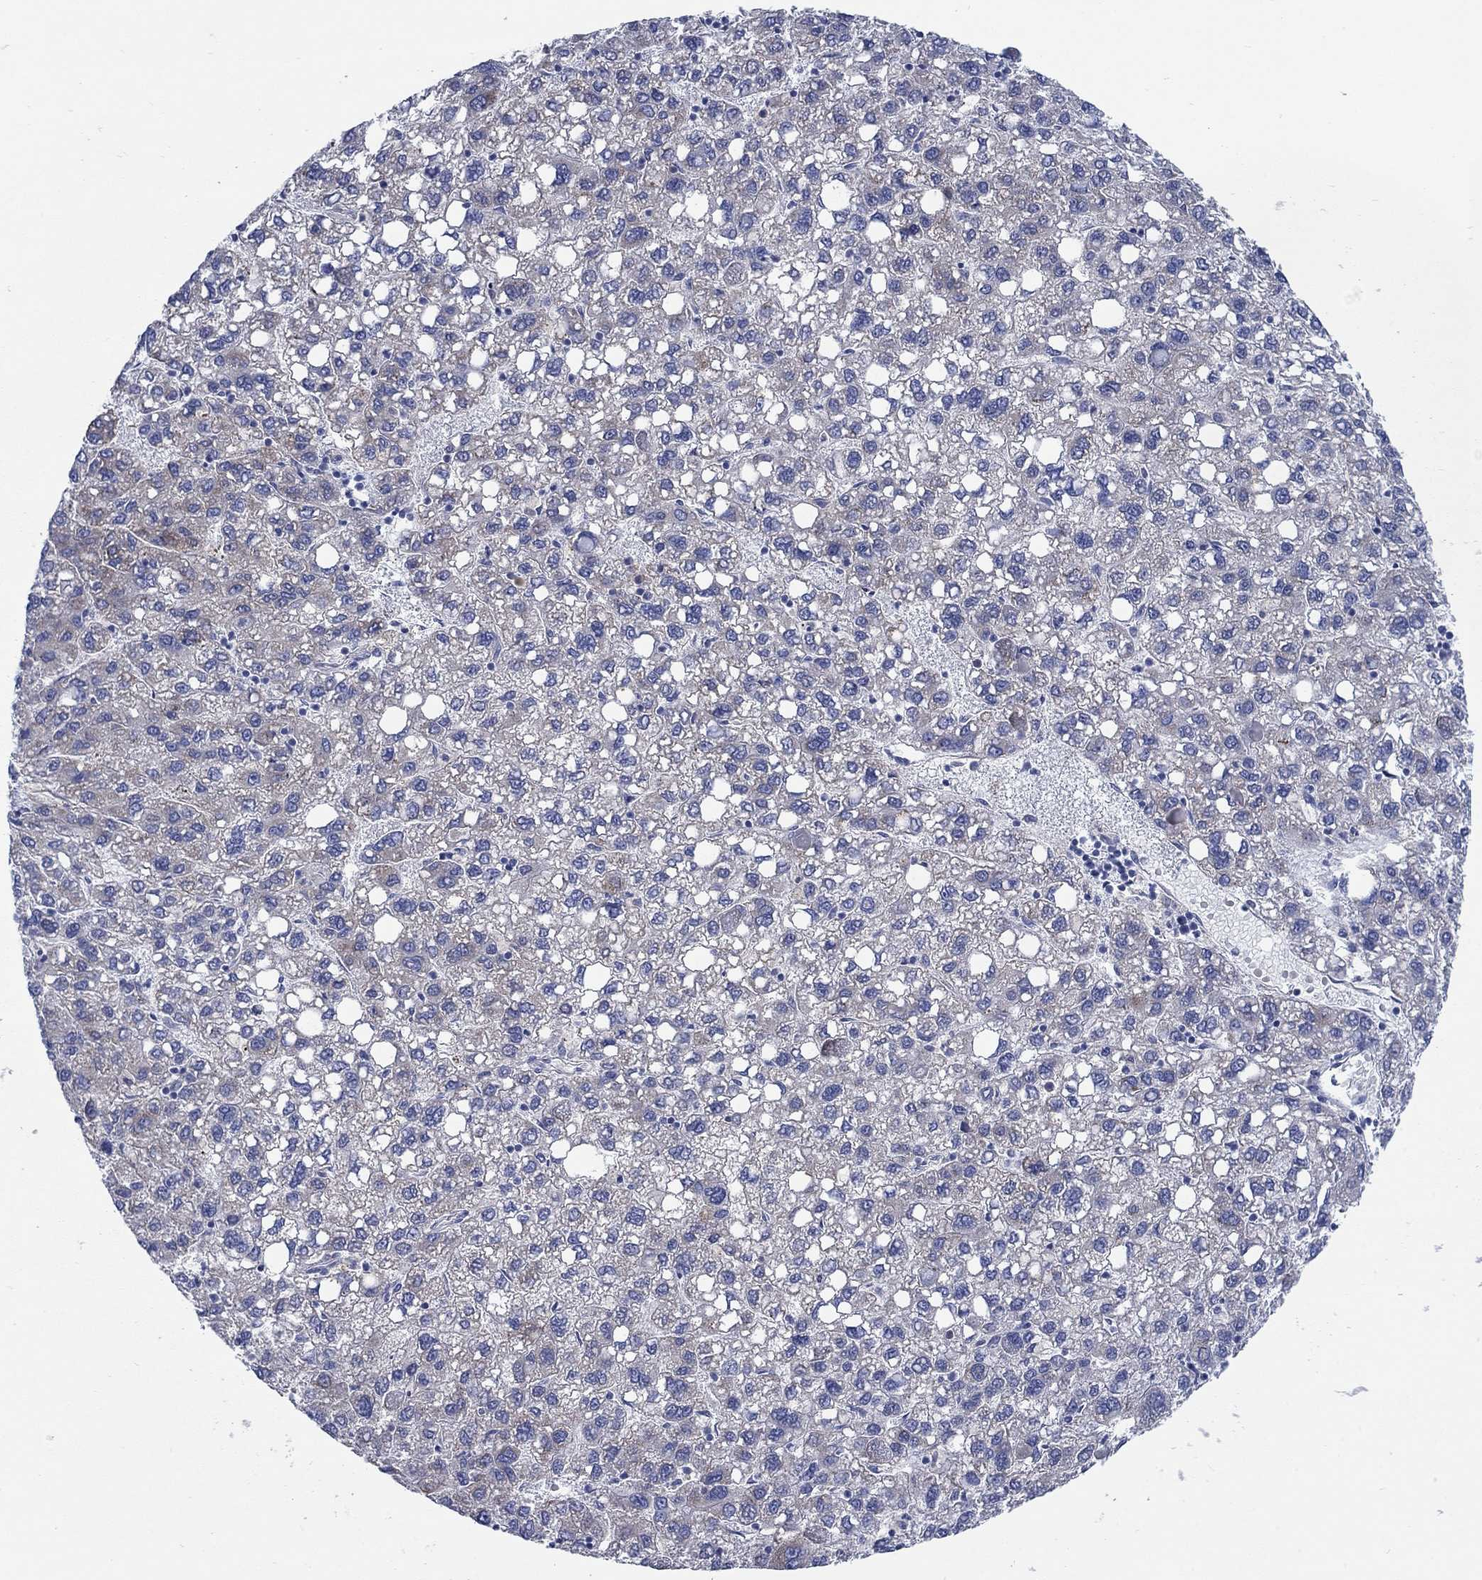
{"staining": {"intensity": "weak", "quantity": "<25%", "location": "cytoplasmic/membranous"}, "tissue": "liver cancer", "cell_type": "Tumor cells", "image_type": "cancer", "snomed": [{"axis": "morphology", "description": "Carcinoma, Hepatocellular, NOS"}, {"axis": "topography", "description": "Liver"}], "caption": "This micrograph is of liver cancer (hepatocellular carcinoma) stained with immunohistochemistry to label a protein in brown with the nuclei are counter-stained blue. There is no expression in tumor cells.", "gene": "TMEM59", "patient": {"sex": "female", "age": 82}}